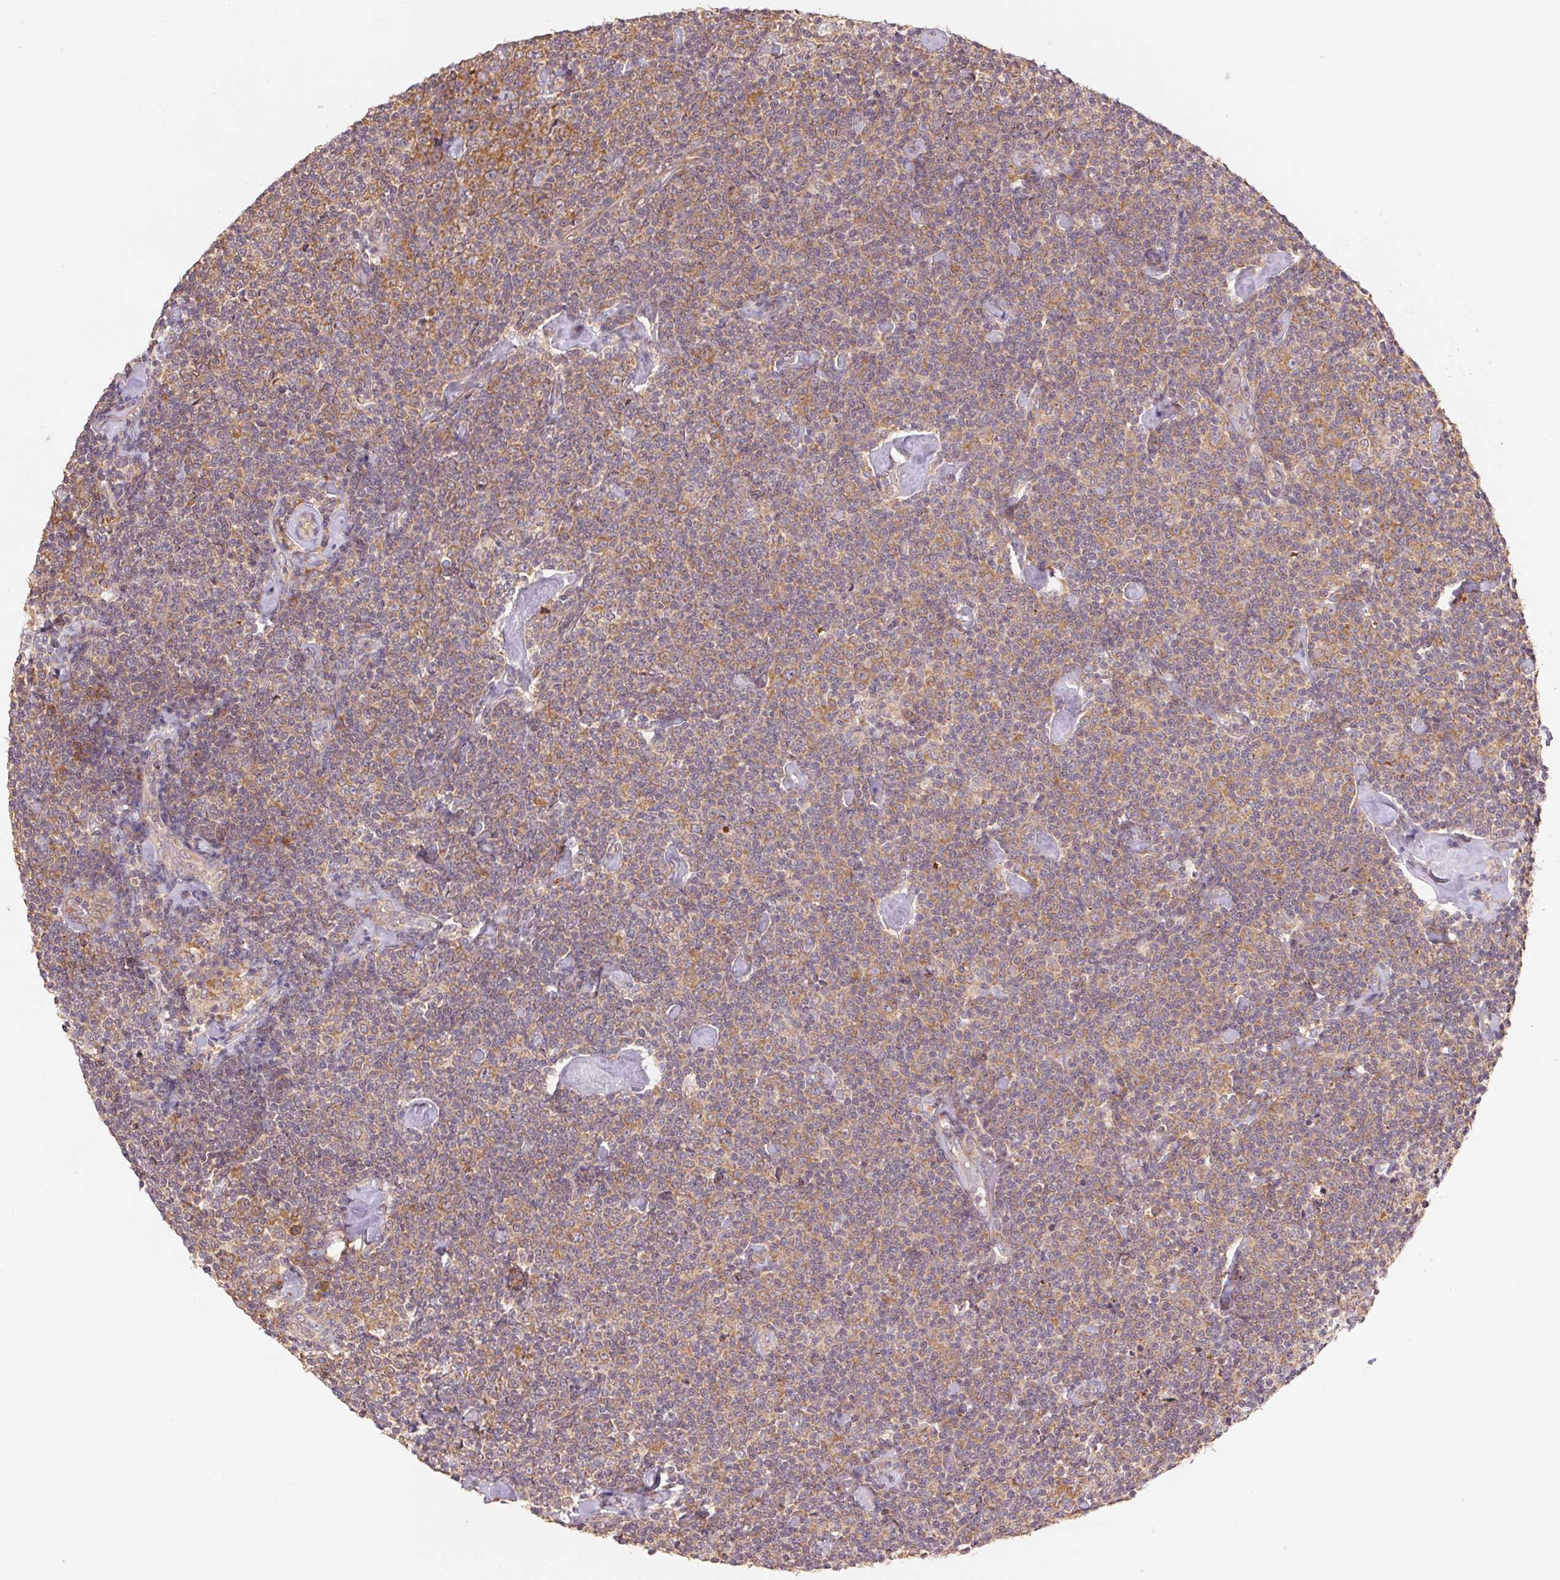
{"staining": {"intensity": "weak", "quantity": "25%-75%", "location": "cytoplasmic/membranous"}, "tissue": "lymphoma", "cell_type": "Tumor cells", "image_type": "cancer", "snomed": [{"axis": "morphology", "description": "Malignant lymphoma, non-Hodgkin's type, Low grade"}, {"axis": "topography", "description": "Lymph node"}], "caption": "Protein analysis of malignant lymphoma, non-Hodgkin's type (low-grade) tissue demonstrates weak cytoplasmic/membranous expression in approximately 25%-75% of tumor cells.", "gene": "RPL27A", "patient": {"sex": "male", "age": 81}}